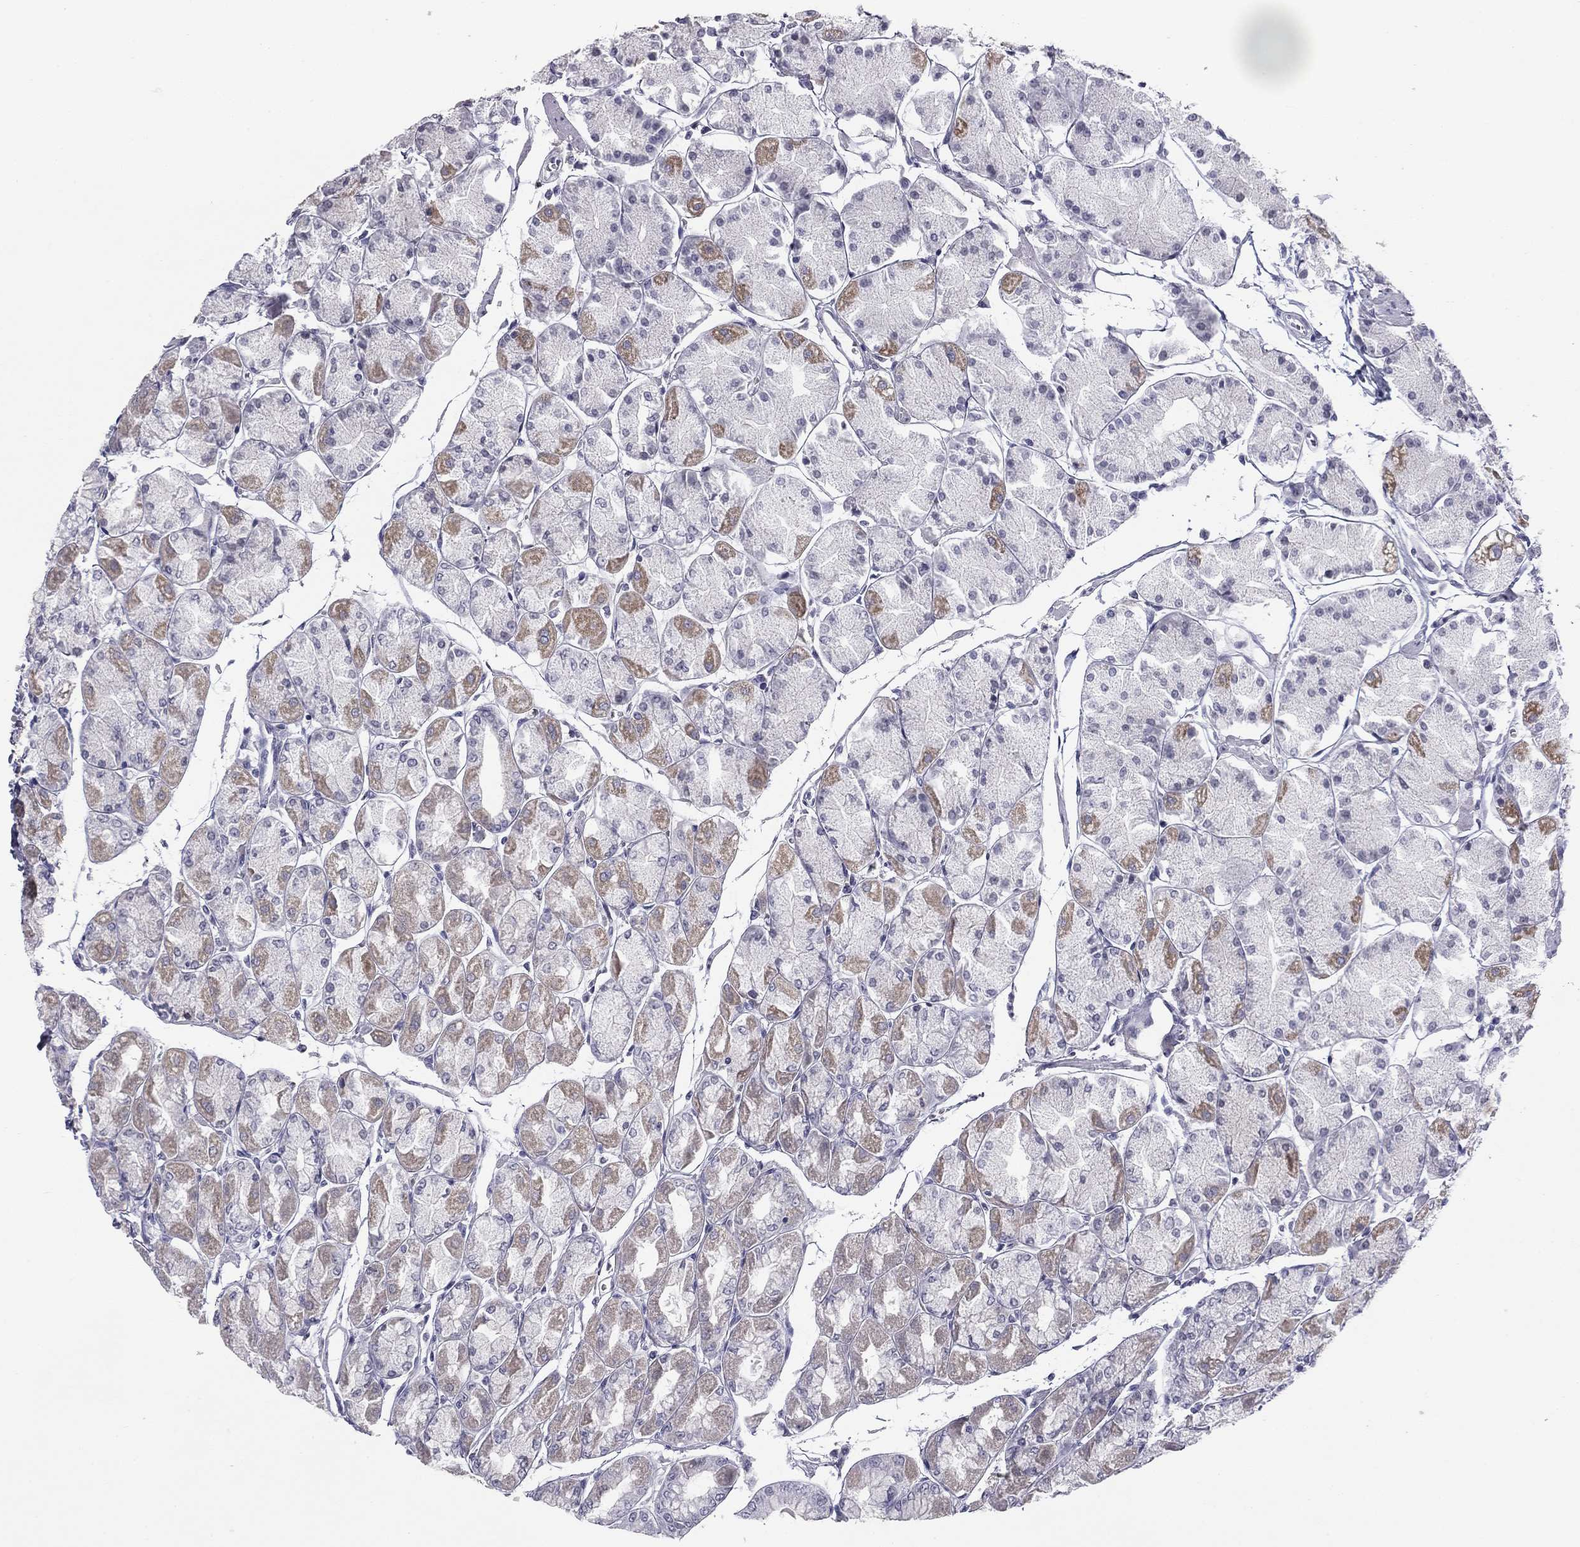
{"staining": {"intensity": "weak", "quantity": "25%-75%", "location": "cytoplasmic/membranous"}, "tissue": "stomach", "cell_type": "Glandular cells", "image_type": "normal", "snomed": [{"axis": "morphology", "description": "Normal tissue, NOS"}, {"axis": "topography", "description": "Stomach, upper"}], "caption": "Stomach stained with a brown dye exhibits weak cytoplasmic/membranous positive positivity in about 25%-75% of glandular cells.", "gene": "TFAP2B", "patient": {"sex": "male", "age": 60}}